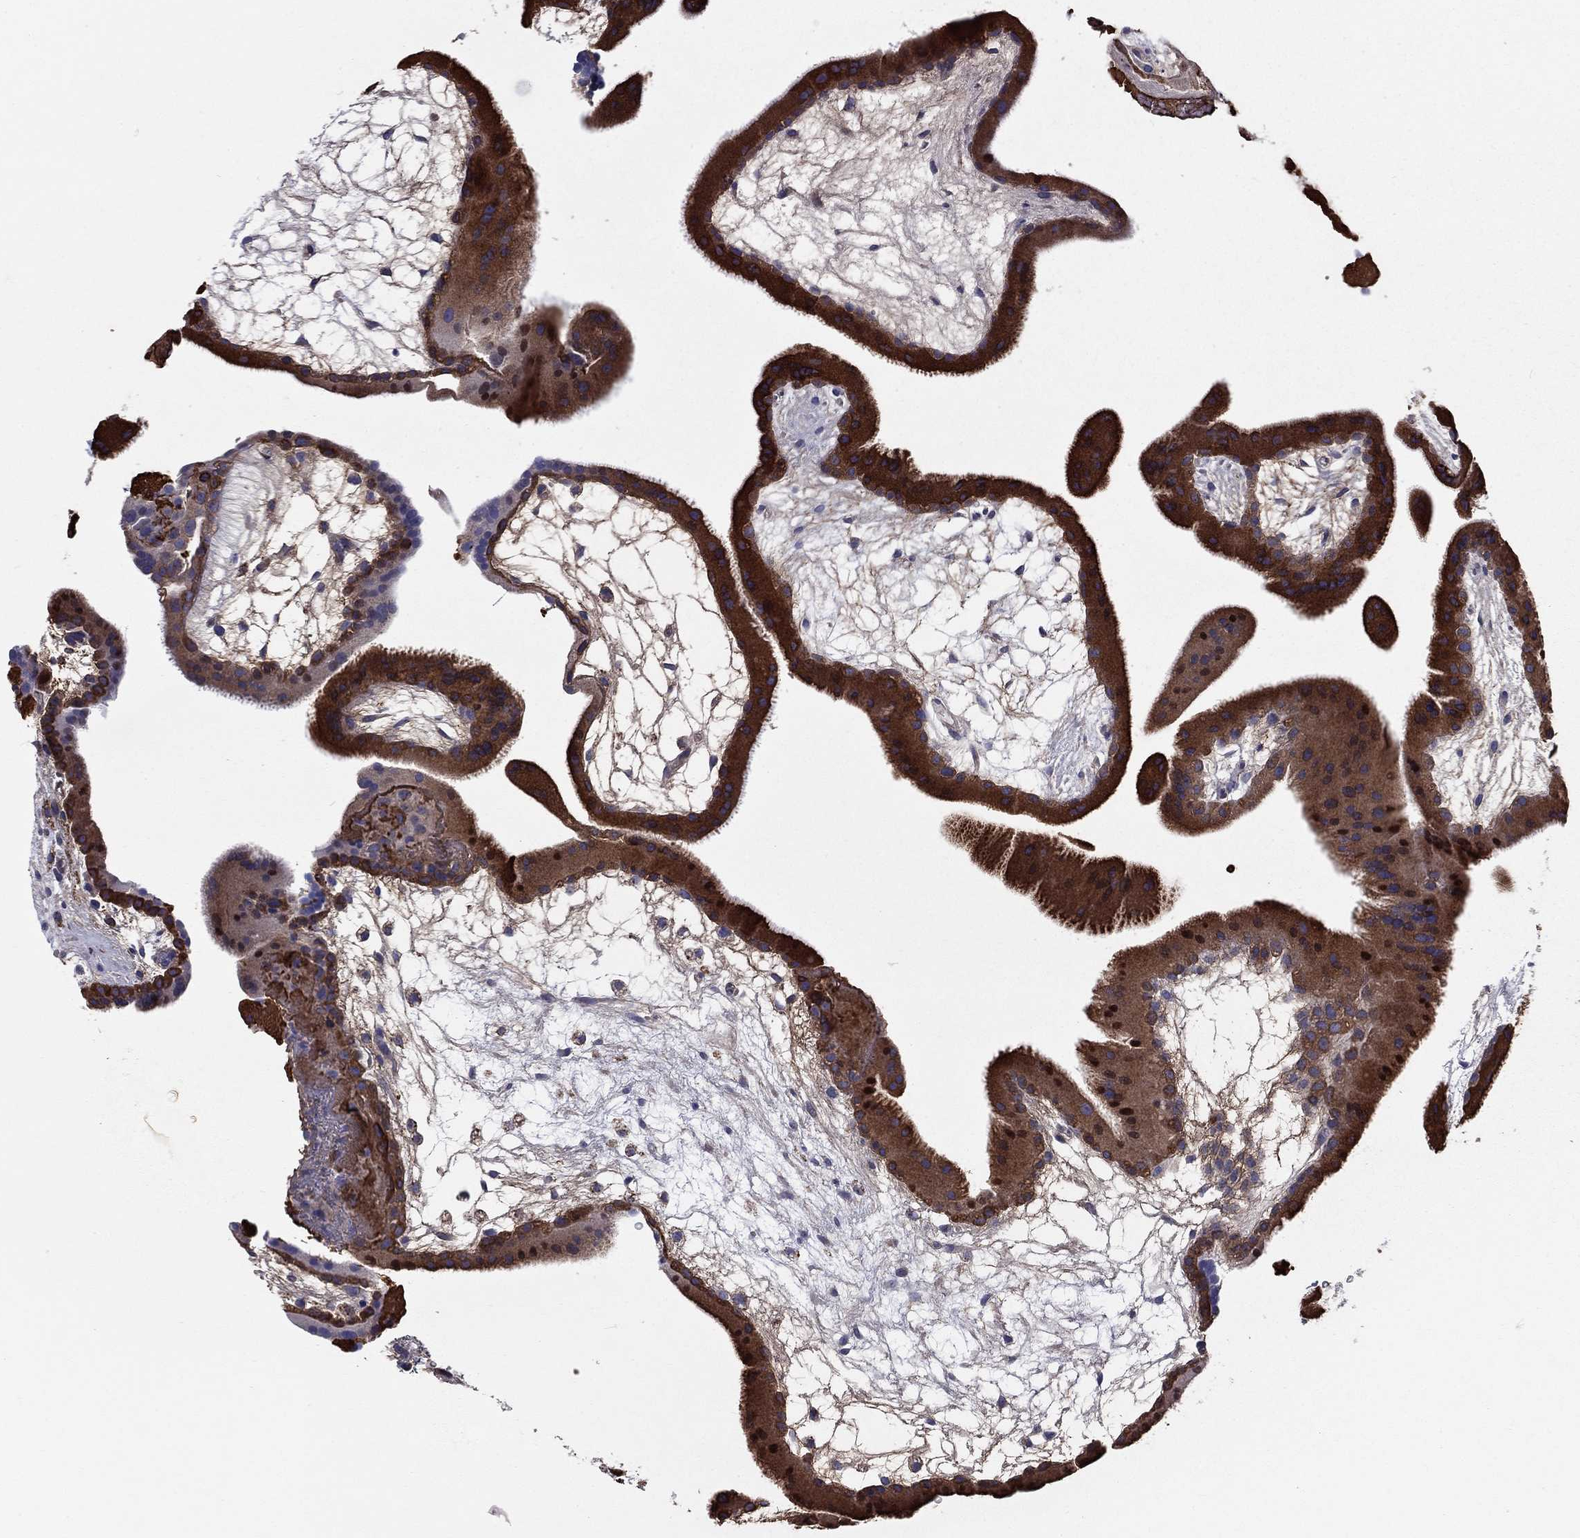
{"staining": {"intensity": "strong", "quantity": ">75%", "location": "cytoplasmic/membranous"}, "tissue": "placenta", "cell_type": "Decidual cells", "image_type": "normal", "snomed": [{"axis": "morphology", "description": "Normal tissue, NOS"}, {"axis": "topography", "description": "Placenta"}], "caption": "Protein expression analysis of benign human placenta reveals strong cytoplasmic/membranous staining in approximately >75% of decidual cells.", "gene": "EMP2", "patient": {"sex": "female", "age": 19}}